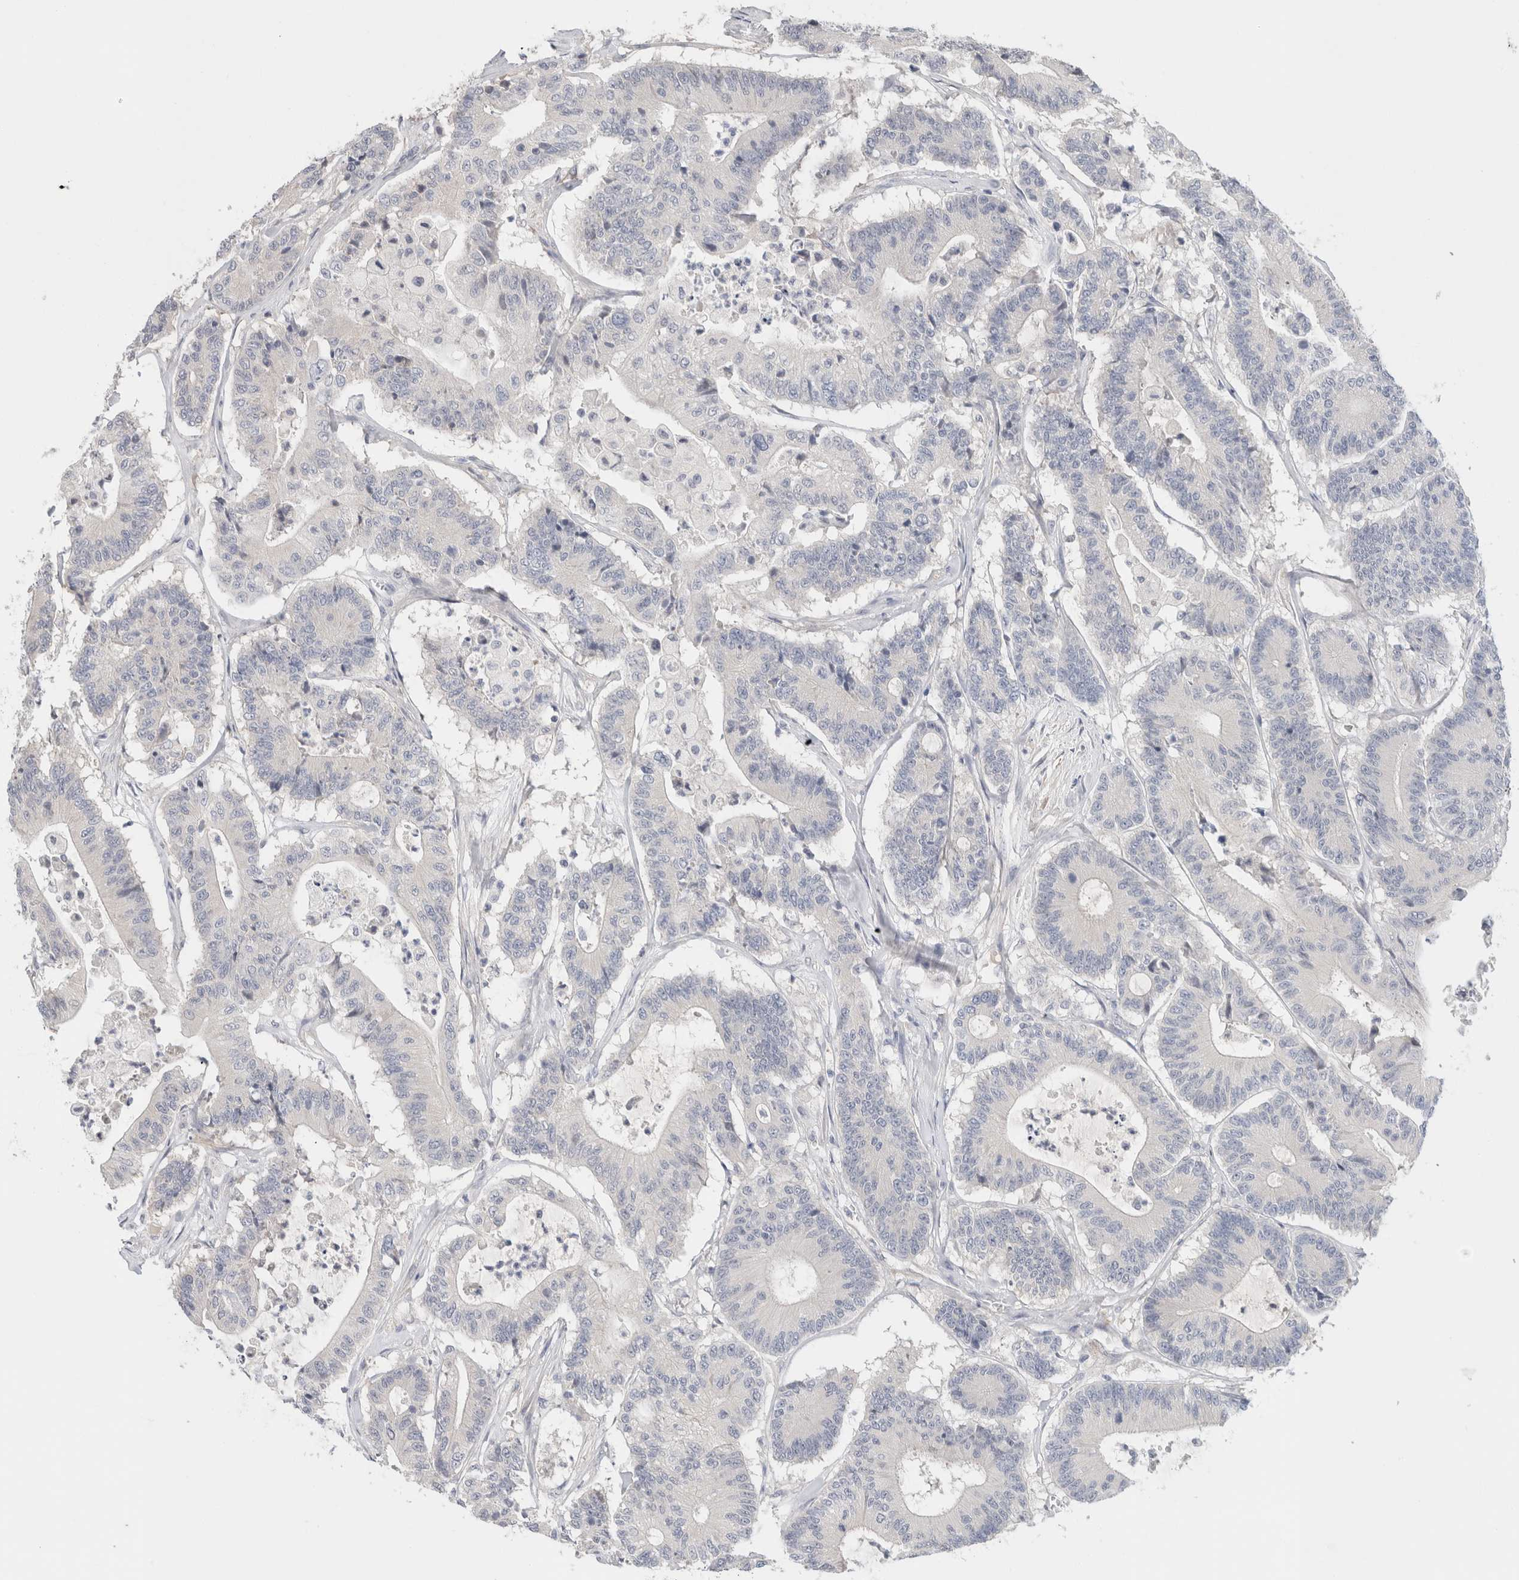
{"staining": {"intensity": "negative", "quantity": "none", "location": "none"}, "tissue": "colorectal cancer", "cell_type": "Tumor cells", "image_type": "cancer", "snomed": [{"axis": "morphology", "description": "Adenocarcinoma, NOS"}, {"axis": "topography", "description": "Colon"}], "caption": "There is no significant expression in tumor cells of colorectal adenocarcinoma.", "gene": "SPRTN", "patient": {"sex": "female", "age": 84}}